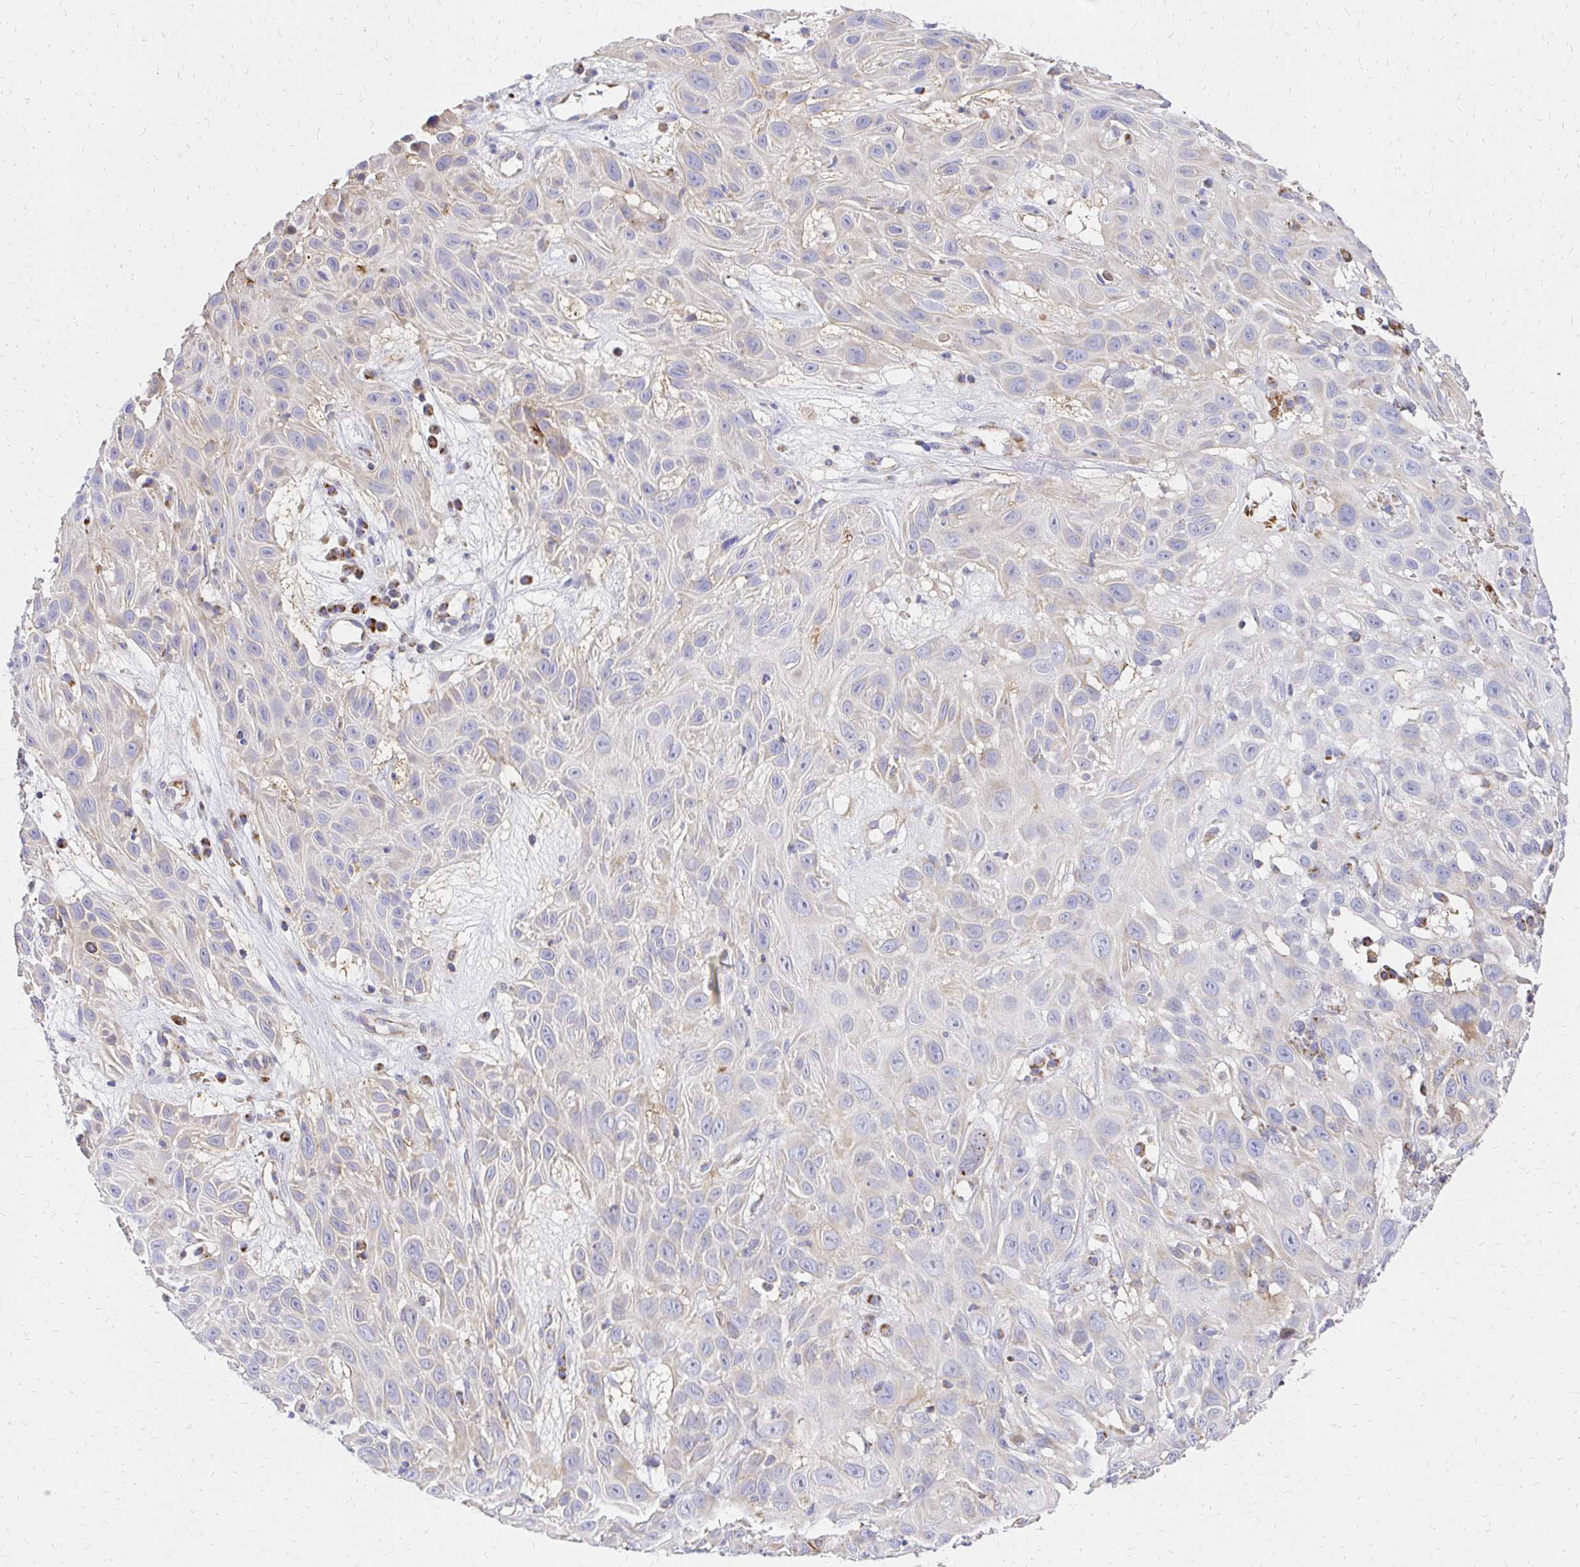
{"staining": {"intensity": "moderate", "quantity": "<25%", "location": "cytoplasmic/membranous"}, "tissue": "skin cancer", "cell_type": "Tumor cells", "image_type": "cancer", "snomed": [{"axis": "morphology", "description": "Squamous cell carcinoma, NOS"}, {"axis": "topography", "description": "Skin"}], "caption": "DAB (3,3'-diaminobenzidine) immunohistochemical staining of human squamous cell carcinoma (skin) demonstrates moderate cytoplasmic/membranous protein expression in approximately <25% of tumor cells. (DAB IHC, brown staining for protein, blue staining for nuclei).", "gene": "MRPL13", "patient": {"sex": "male", "age": 82}}